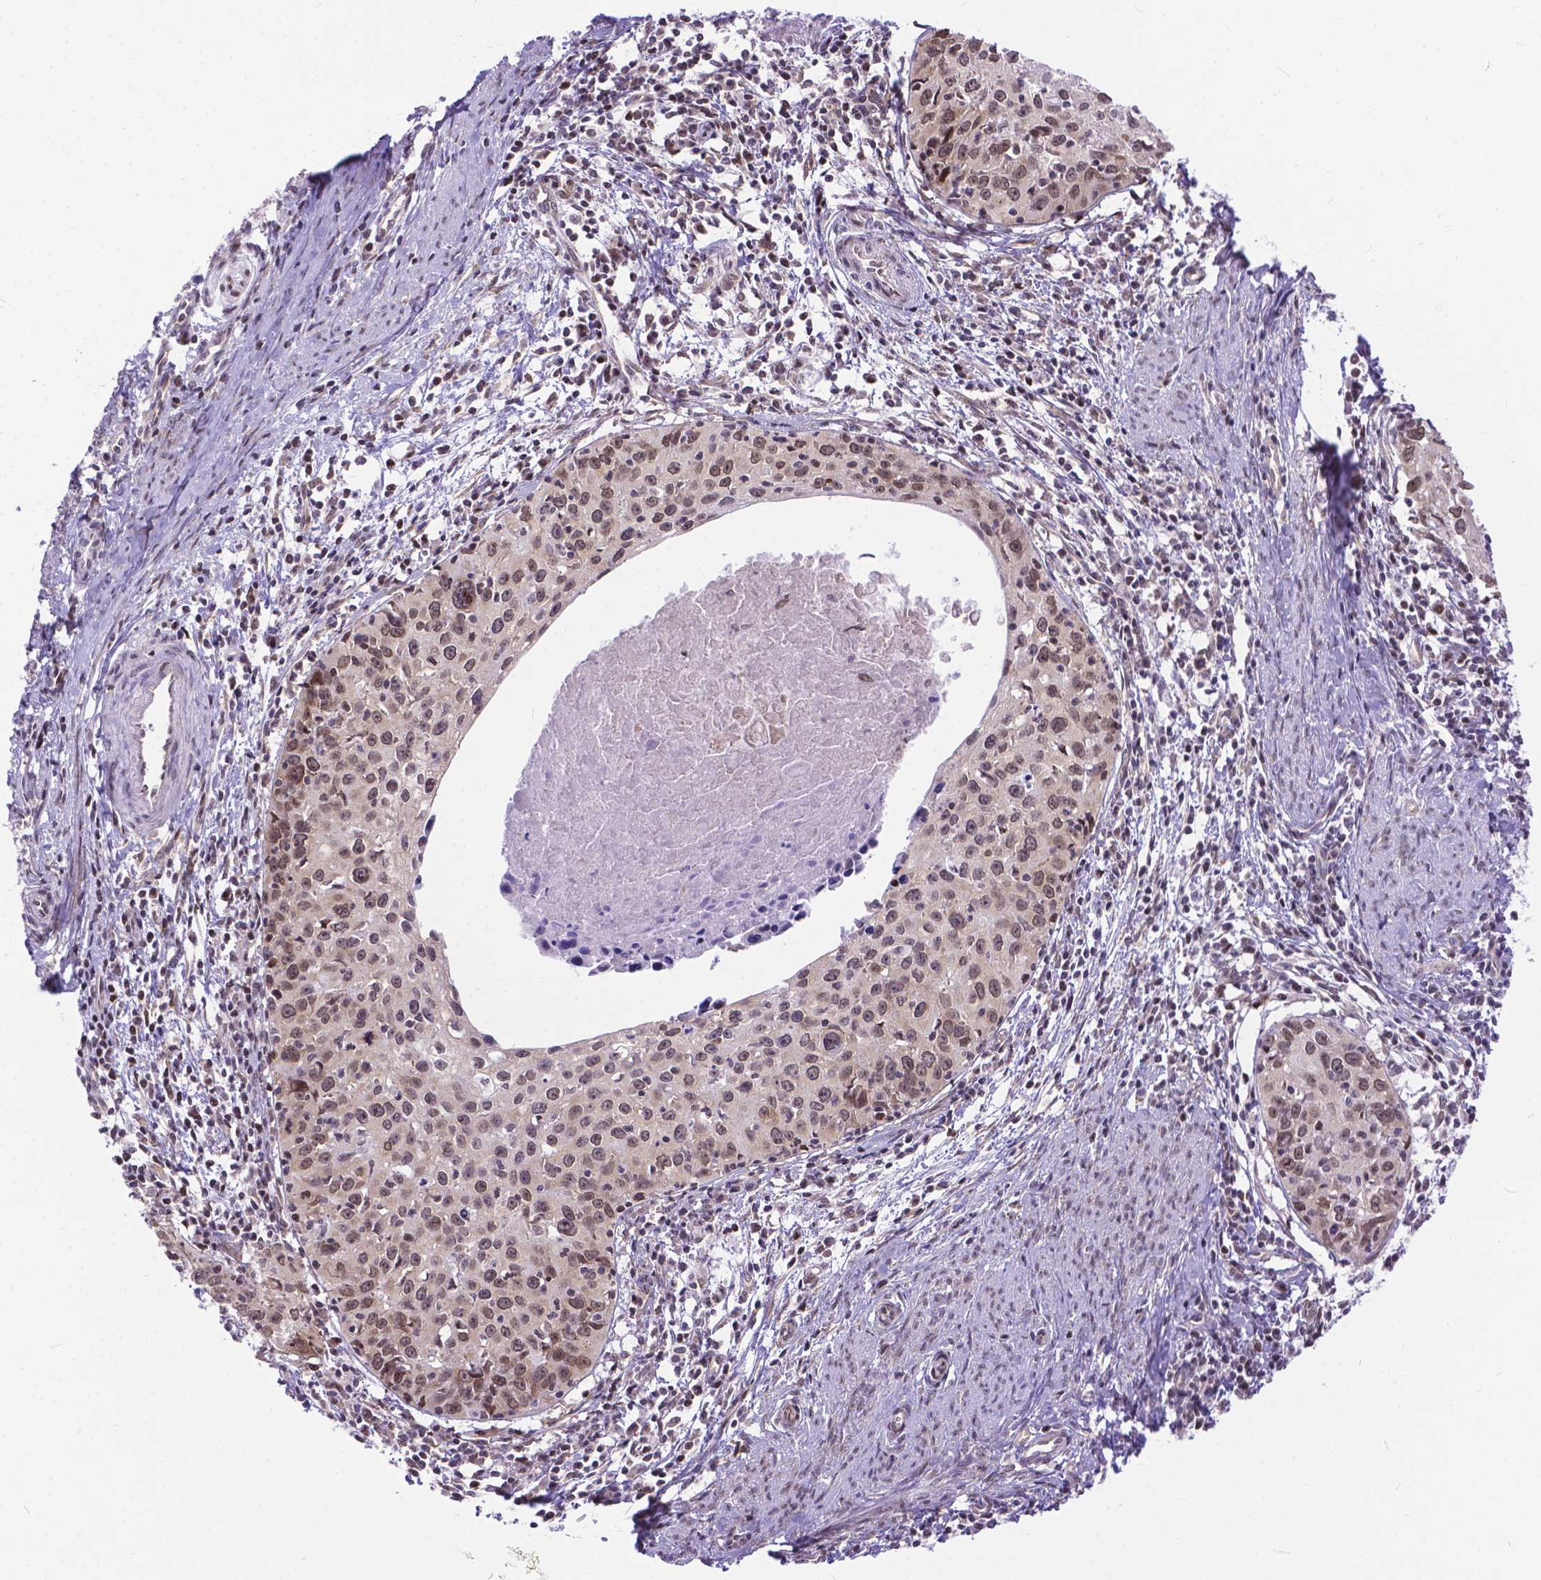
{"staining": {"intensity": "weak", "quantity": "25%-75%", "location": "cytoplasmic/membranous,nuclear"}, "tissue": "cervical cancer", "cell_type": "Tumor cells", "image_type": "cancer", "snomed": [{"axis": "morphology", "description": "Squamous cell carcinoma, NOS"}, {"axis": "topography", "description": "Cervix"}], "caption": "Approximately 25%-75% of tumor cells in squamous cell carcinoma (cervical) exhibit weak cytoplasmic/membranous and nuclear protein expression as visualized by brown immunohistochemical staining.", "gene": "FAM124B", "patient": {"sex": "female", "age": 40}}